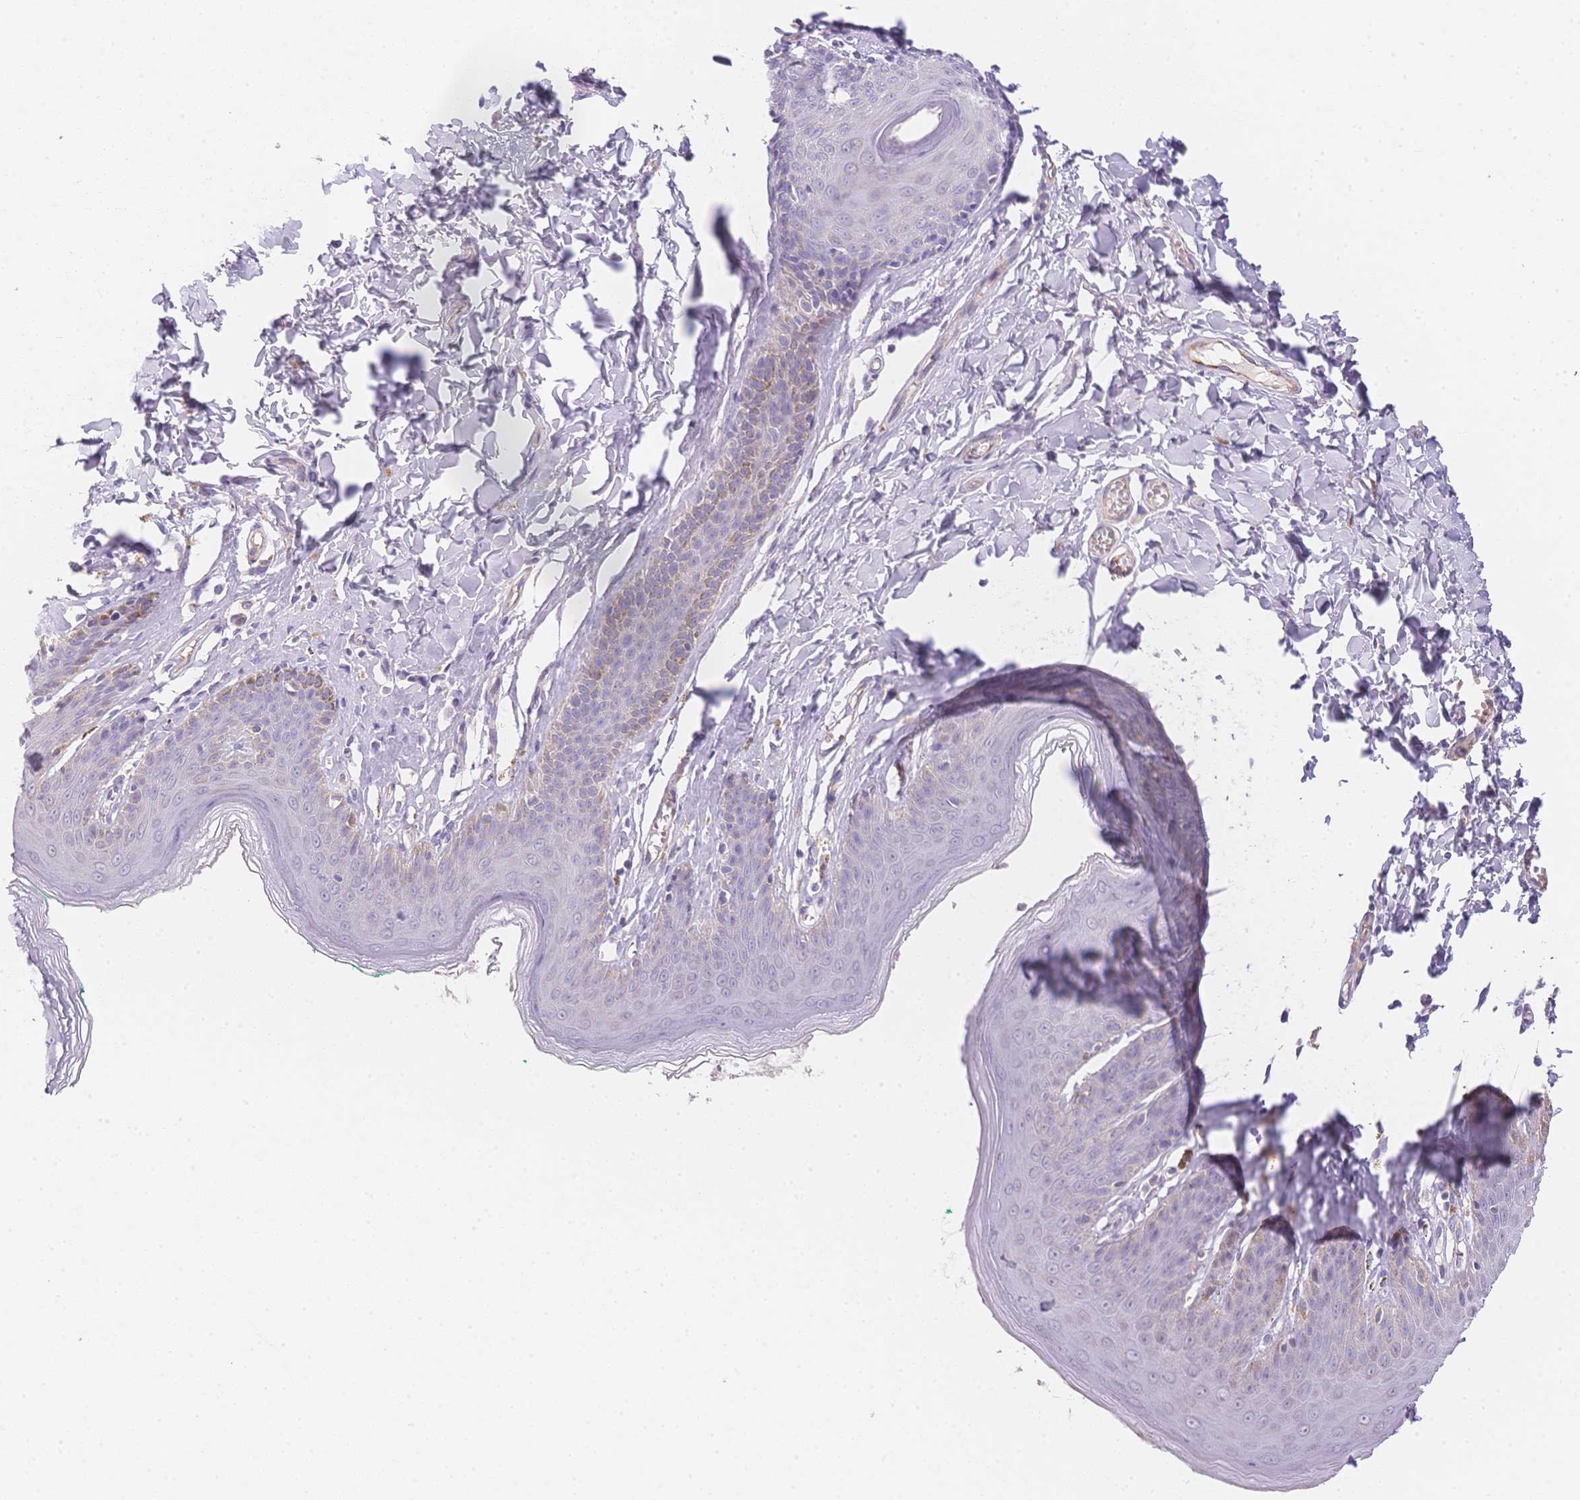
{"staining": {"intensity": "negative", "quantity": "none", "location": "none"}, "tissue": "skin", "cell_type": "Epidermal cells", "image_type": "normal", "snomed": [{"axis": "morphology", "description": "Normal tissue, NOS"}, {"axis": "topography", "description": "Vulva"}, {"axis": "topography", "description": "Peripheral nerve tissue"}], "caption": "Micrograph shows no significant protein expression in epidermal cells of normal skin.", "gene": "SMYD1", "patient": {"sex": "female", "age": 66}}